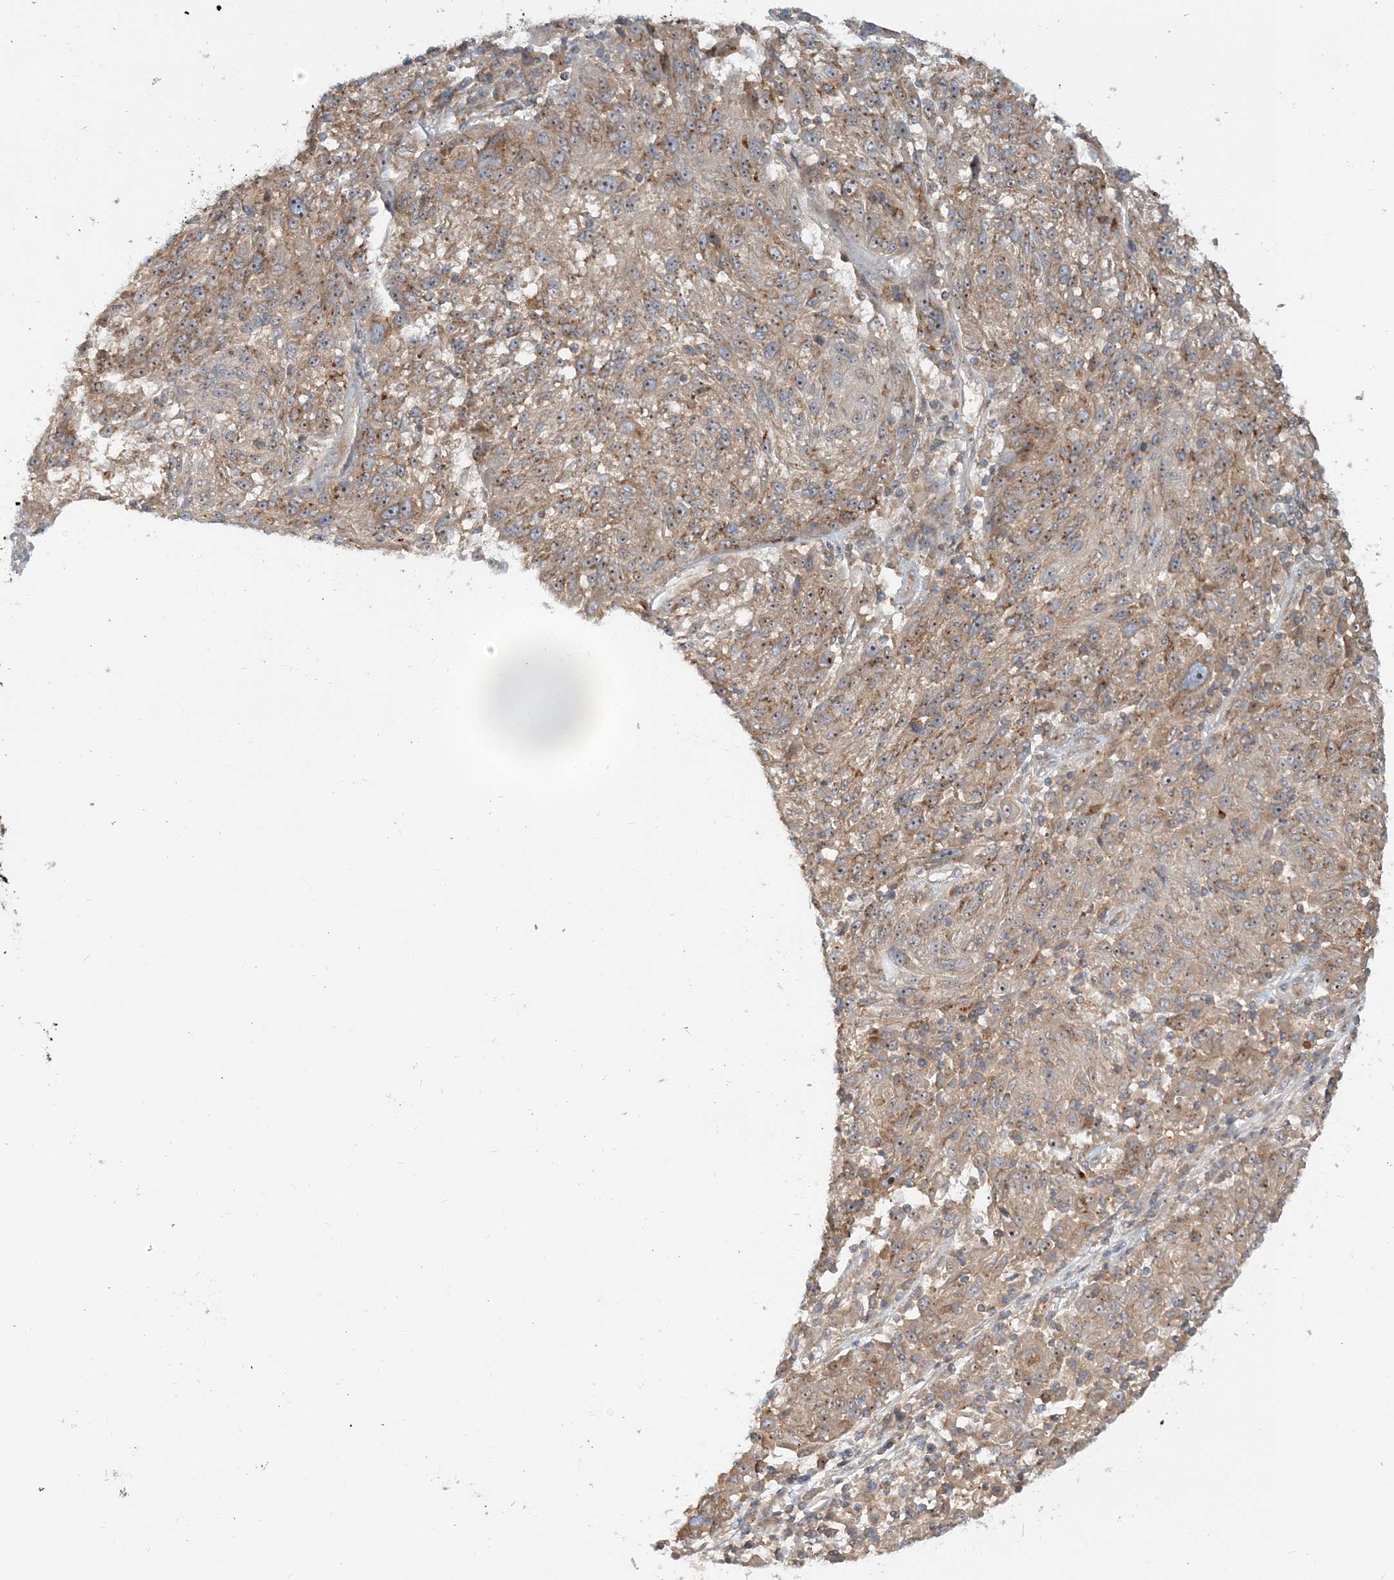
{"staining": {"intensity": "moderate", "quantity": ">75%", "location": "cytoplasmic/membranous,nuclear"}, "tissue": "melanoma", "cell_type": "Tumor cells", "image_type": "cancer", "snomed": [{"axis": "morphology", "description": "Malignant melanoma, NOS"}, {"axis": "topography", "description": "Skin"}], "caption": "IHC micrograph of neoplastic tissue: melanoma stained using immunohistochemistry demonstrates medium levels of moderate protein expression localized specifically in the cytoplasmic/membranous and nuclear of tumor cells, appearing as a cytoplasmic/membranous and nuclear brown color.", "gene": "AP1AR", "patient": {"sex": "male", "age": 53}}